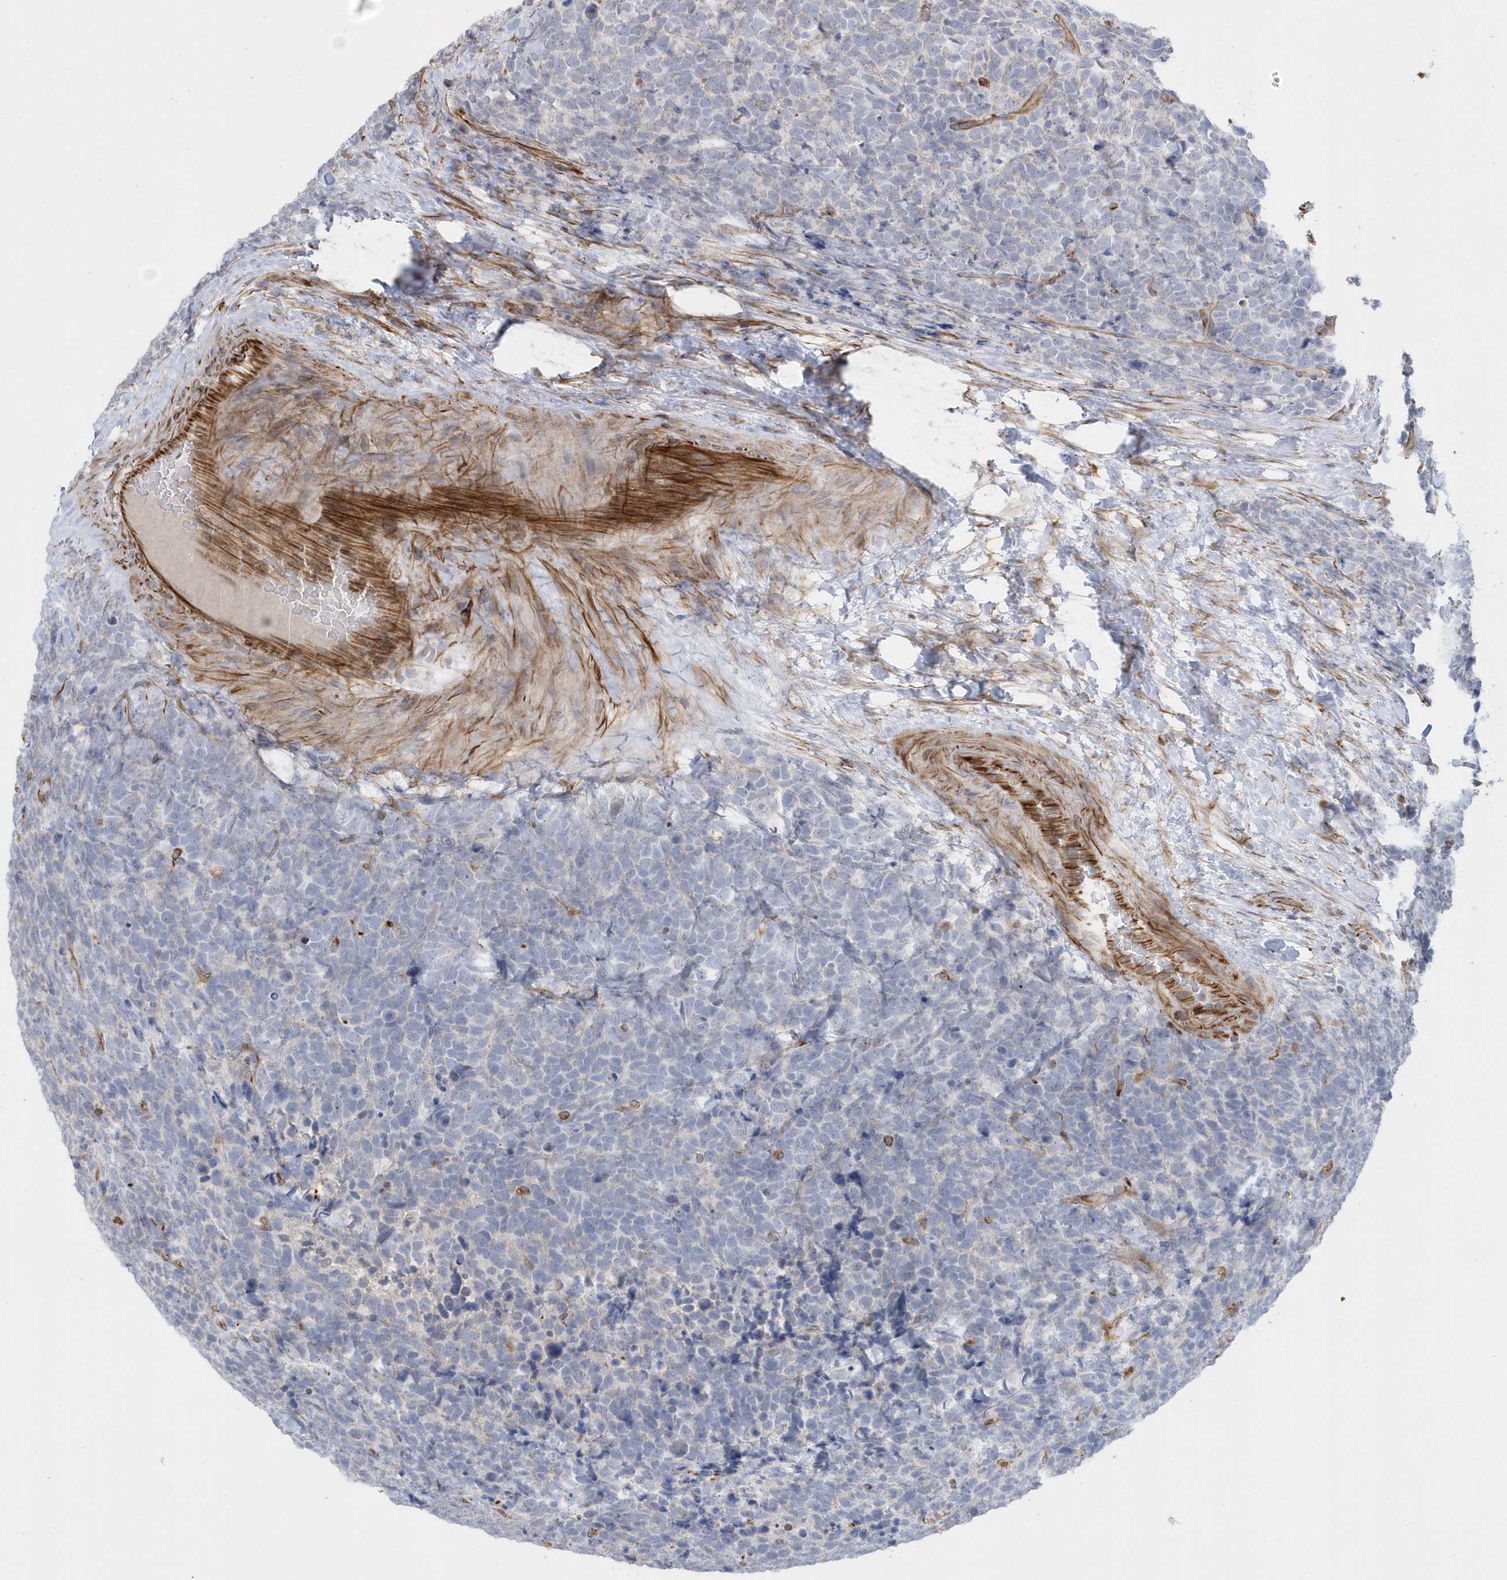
{"staining": {"intensity": "negative", "quantity": "none", "location": "none"}, "tissue": "urothelial cancer", "cell_type": "Tumor cells", "image_type": "cancer", "snomed": [{"axis": "morphology", "description": "Urothelial carcinoma, High grade"}, {"axis": "topography", "description": "Urinary bladder"}], "caption": "An immunohistochemistry (IHC) photomicrograph of urothelial carcinoma (high-grade) is shown. There is no staining in tumor cells of urothelial carcinoma (high-grade).", "gene": "RAB17", "patient": {"sex": "female", "age": 82}}